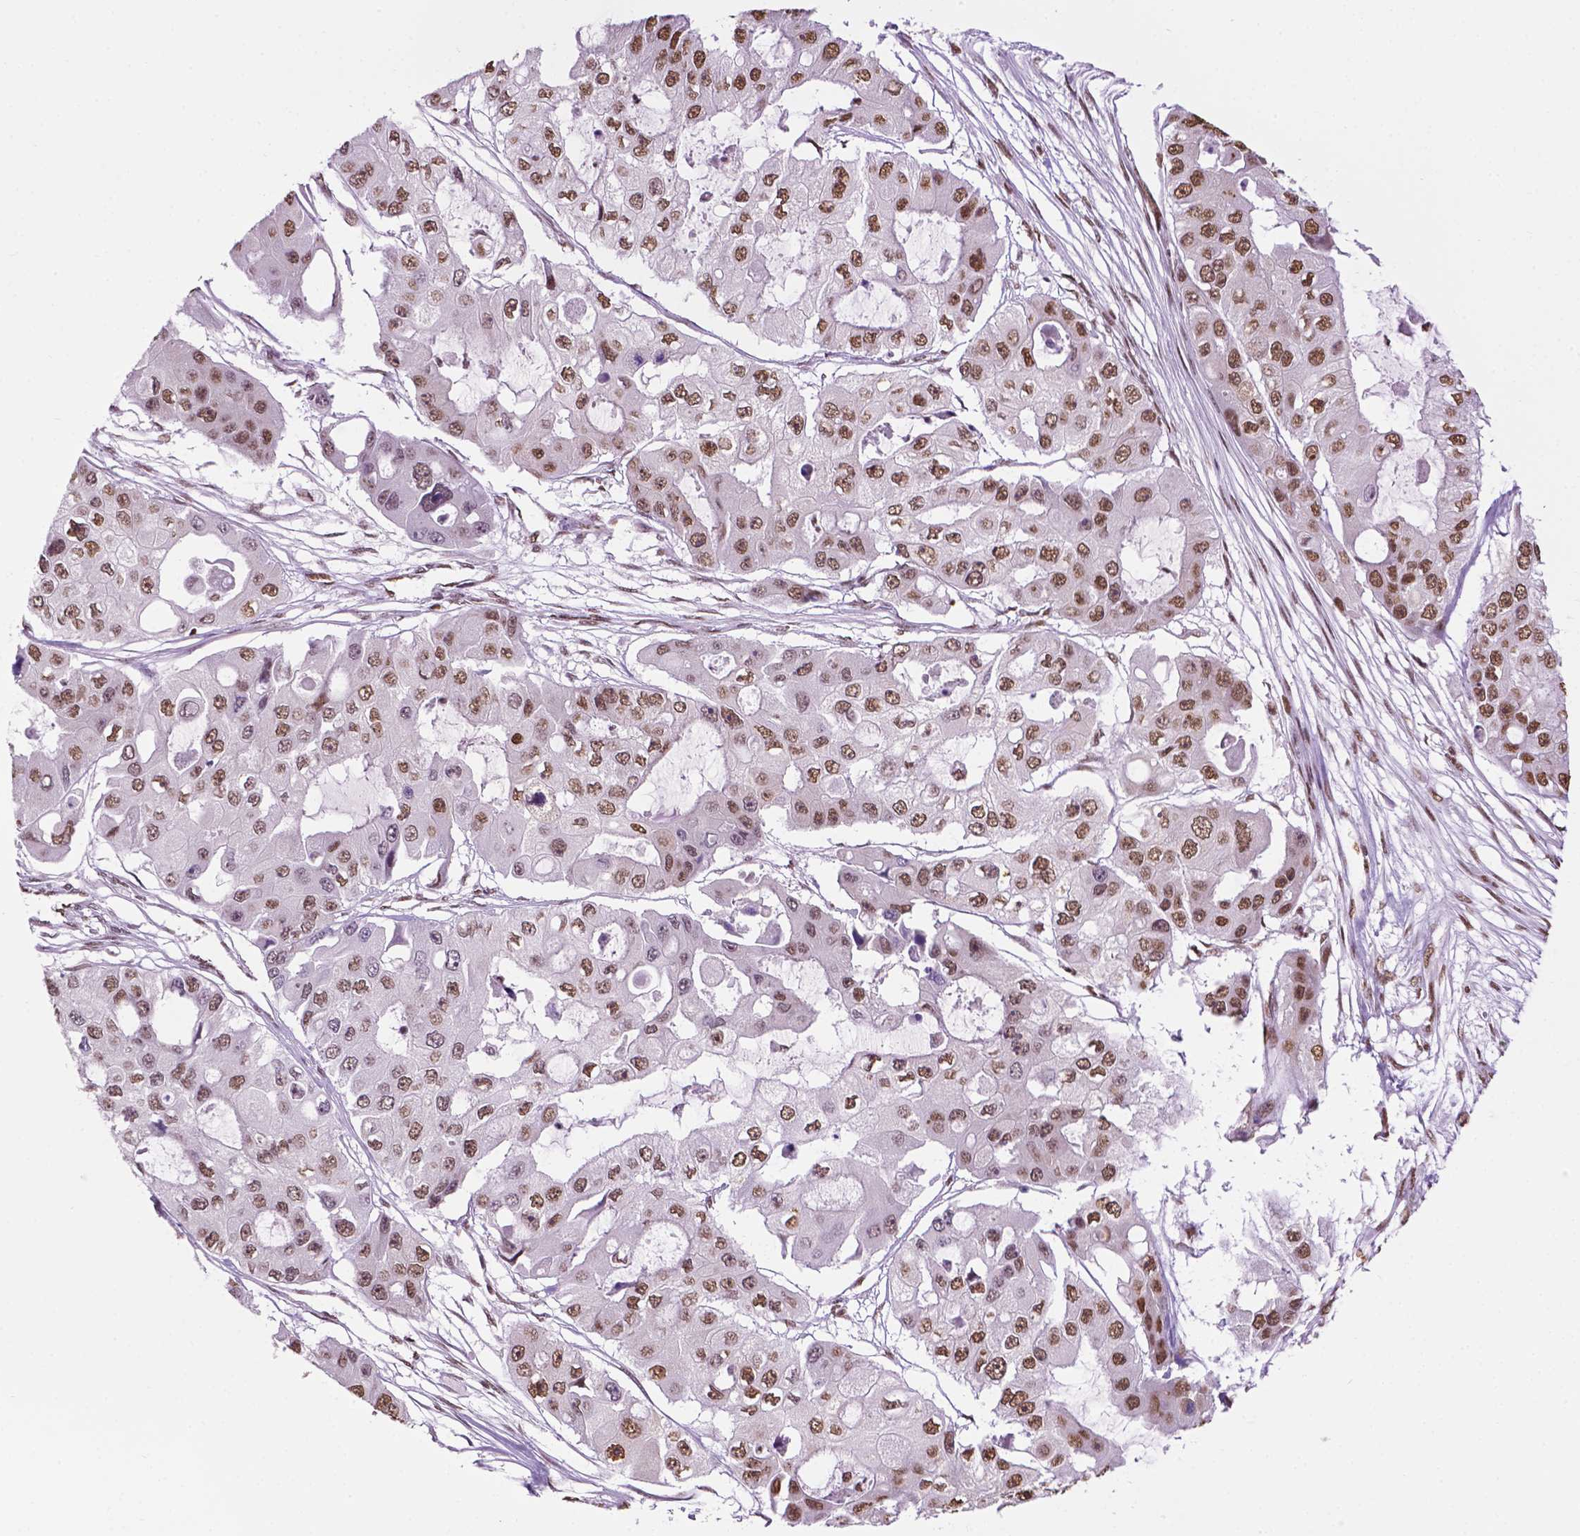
{"staining": {"intensity": "moderate", "quantity": ">75%", "location": "nuclear"}, "tissue": "ovarian cancer", "cell_type": "Tumor cells", "image_type": "cancer", "snomed": [{"axis": "morphology", "description": "Cystadenocarcinoma, serous, NOS"}, {"axis": "topography", "description": "Ovary"}], "caption": "DAB (3,3'-diaminobenzidine) immunohistochemical staining of ovarian cancer (serous cystadenocarcinoma) demonstrates moderate nuclear protein expression in approximately >75% of tumor cells.", "gene": "COL23A1", "patient": {"sex": "female", "age": 56}}